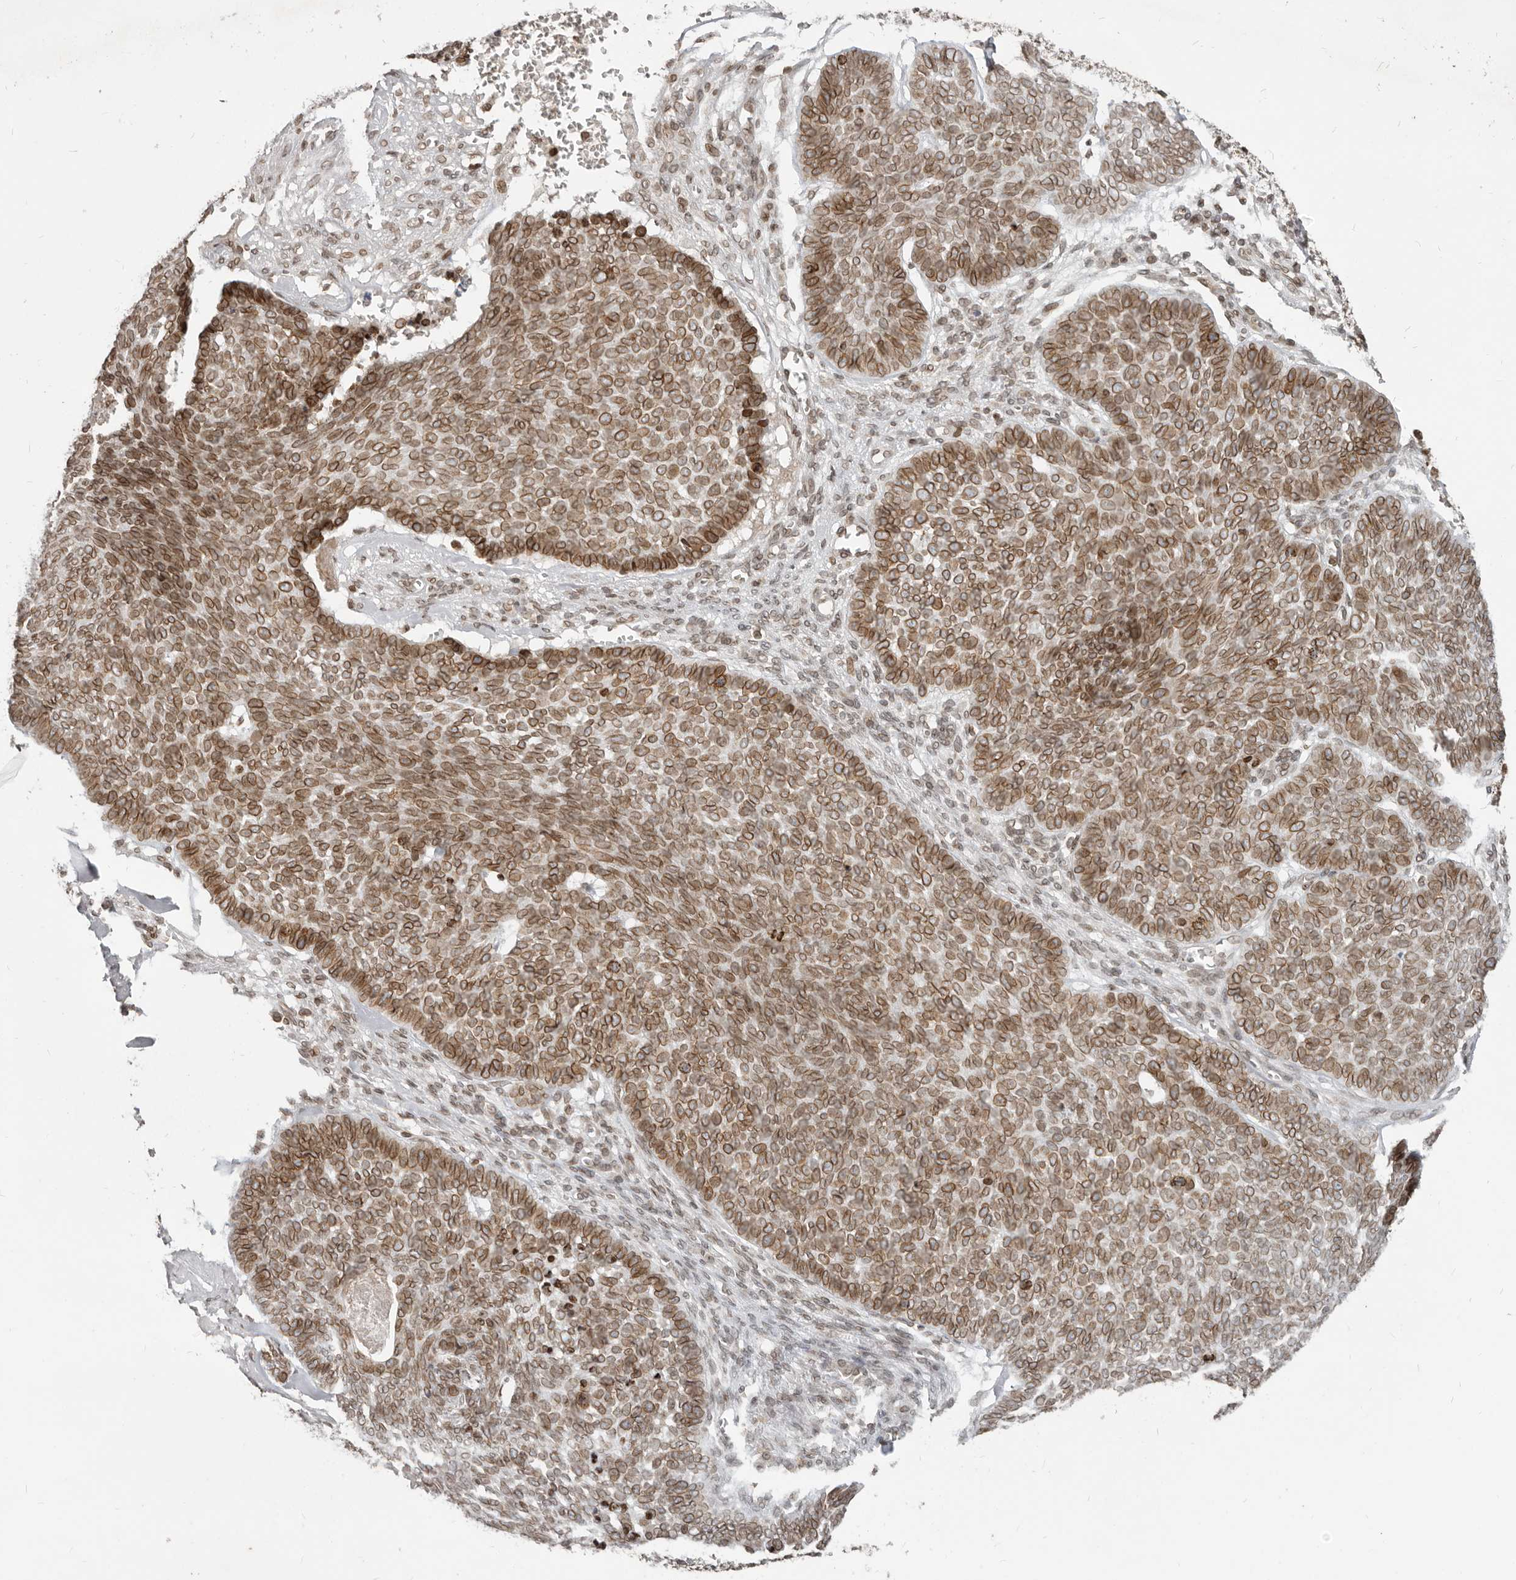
{"staining": {"intensity": "moderate", "quantity": ">75%", "location": "cytoplasmic/membranous,nuclear"}, "tissue": "skin cancer", "cell_type": "Tumor cells", "image_type": "cancer", "snomed": [{"axis": "morphology", "description": "Basal cell carcinoma"}, {"axis": "topography", "description": "Skin"}], "caption": "High-power microscopy captured an IHC histopathology image of basal cell carcinoma (skin), revealing moderate cytoplasmic/membranous and nuclear staining in about >75% of tumor cells.", "gene": "NUP153", "patient": {"sex": "male", "age": 84}}